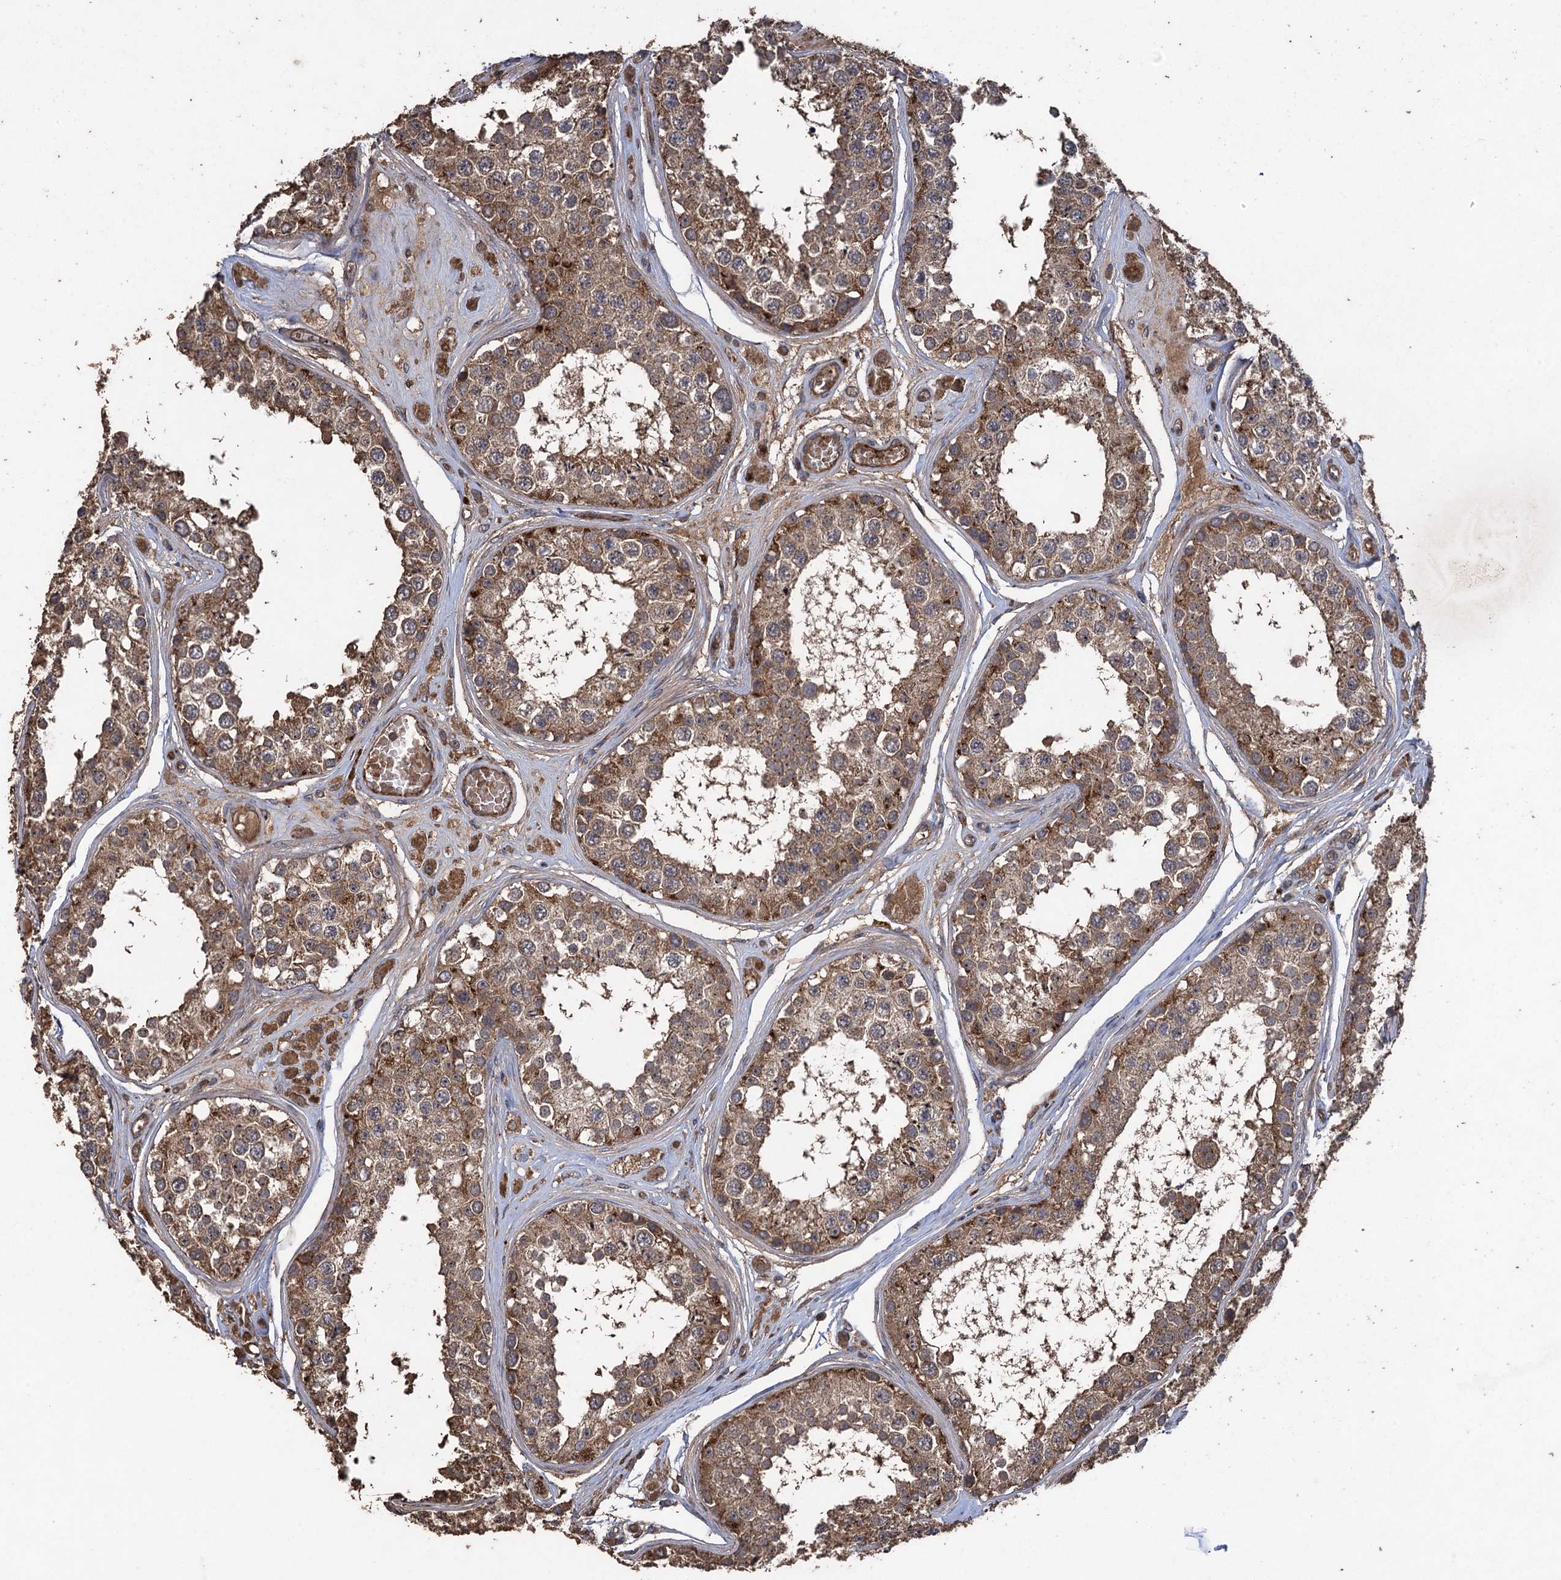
{"staining": {"intensity": "moderate", "quantity": ">75%", "location": "cytoplasmic/membranous"}, "tissue": "testis", "cell_type": "Cells in seminiferous ducts", "image_type": "normal", "snomed": [{"axis": "morphology", "description": "Normal tissue, NOS"}, {"axis": "topography", "description": "Testis"}], "caption": "The immunohistochemical stain shows moderate cytoplasmic/membranous expression in cells in seminiferous ducts of unremarkable testis. Immunohistochemistry stains the protein of interest in brown and the nuclei are stained blue.", "gene": "TXNDC11", "patient": {"sex": "male", "age": 25}}